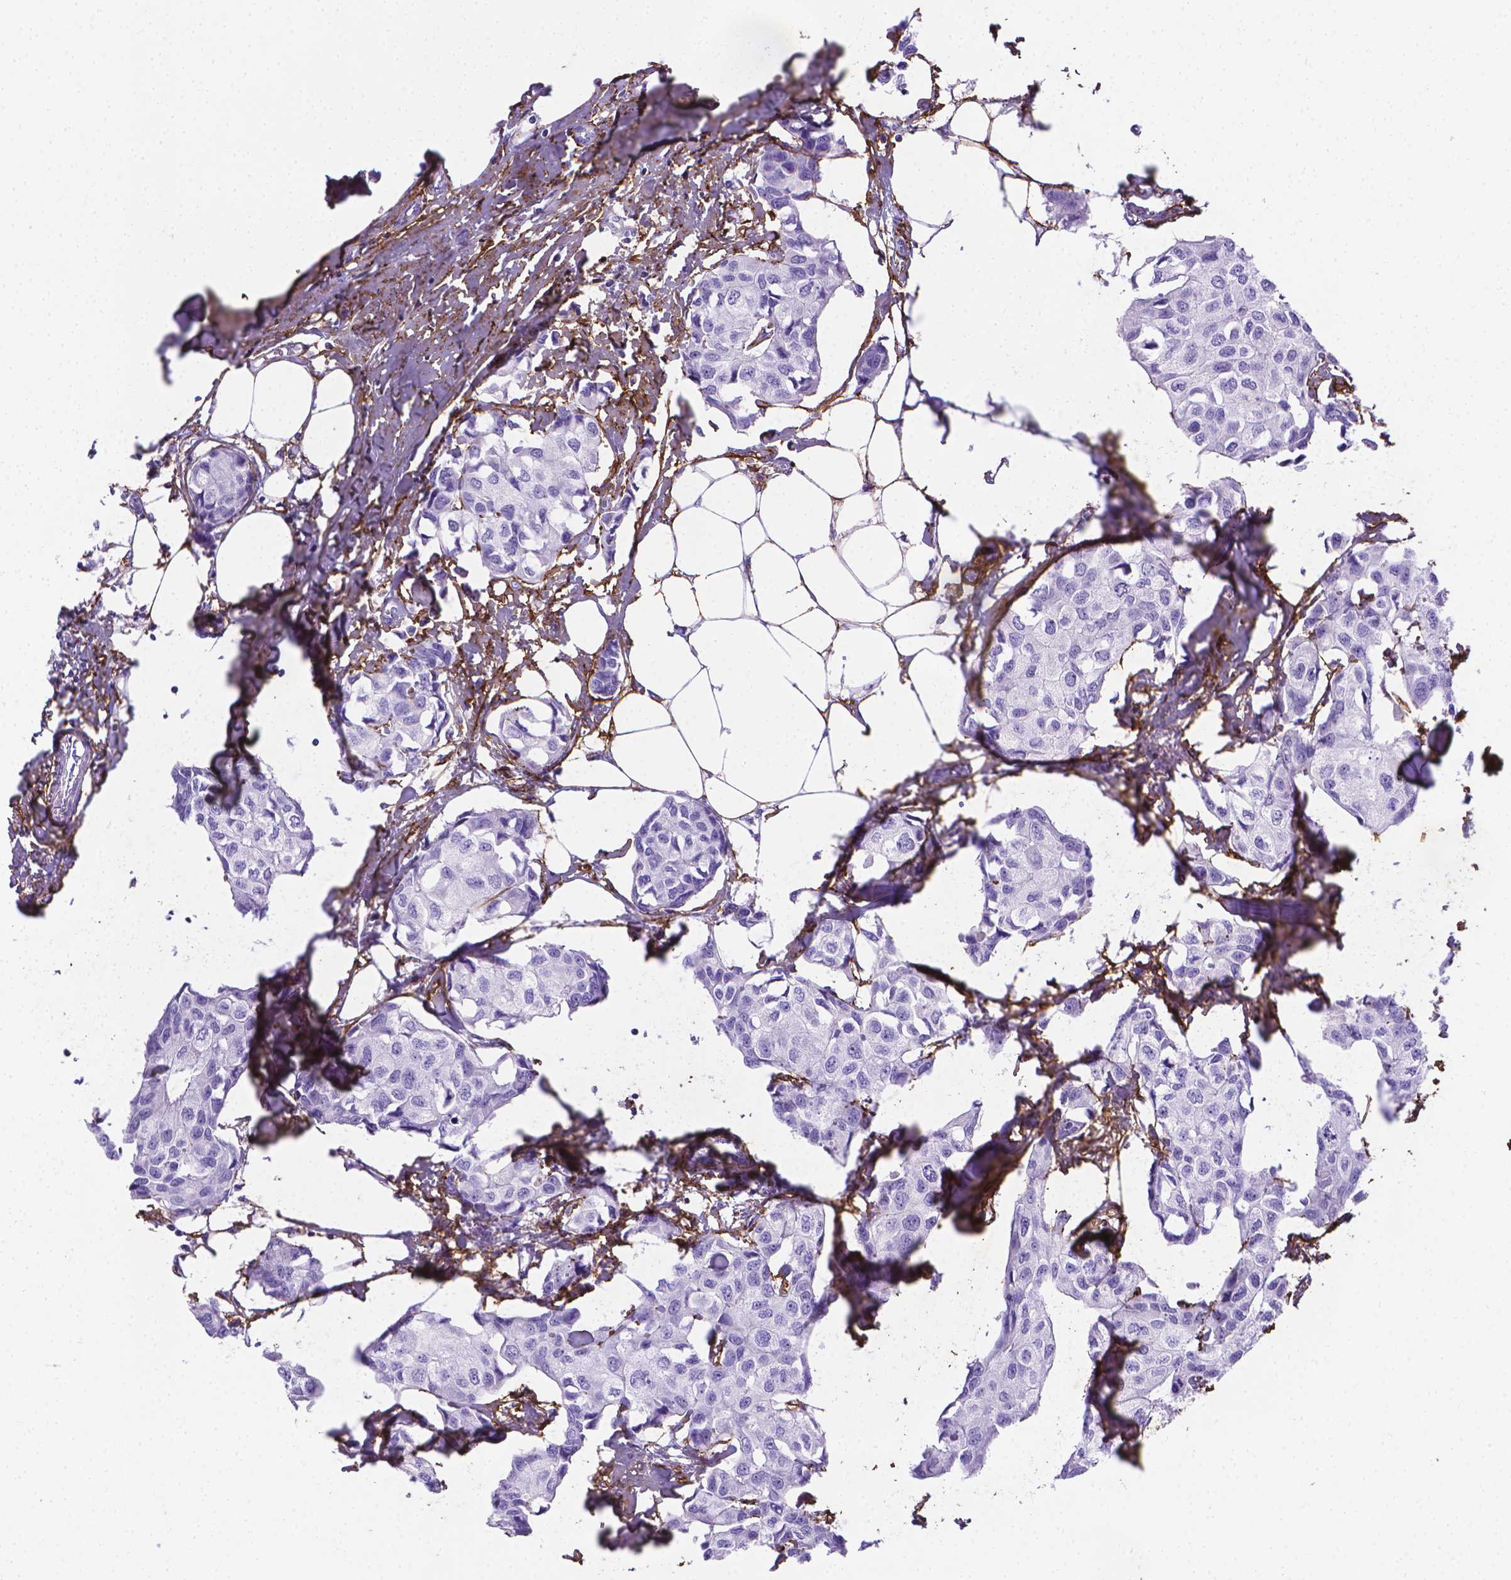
{"staining": {"intensity": "negative", "quantity": "none", "location": "none"}, "tissue": "breast cancer", "cell_type": "Tumor cells", "image_type": "cancer", "snomed": [{"axis": "morphology", "description": "Duct carcinoma"}, {"axis": "topography", "description": "Breast"}], "caption": "The image demonstrates no staining of tumor cells in breast cancer (infiltrating ductal carcinoma).", "gene": "MFAP2", "patient": {"sex": "female", "age": 80}}